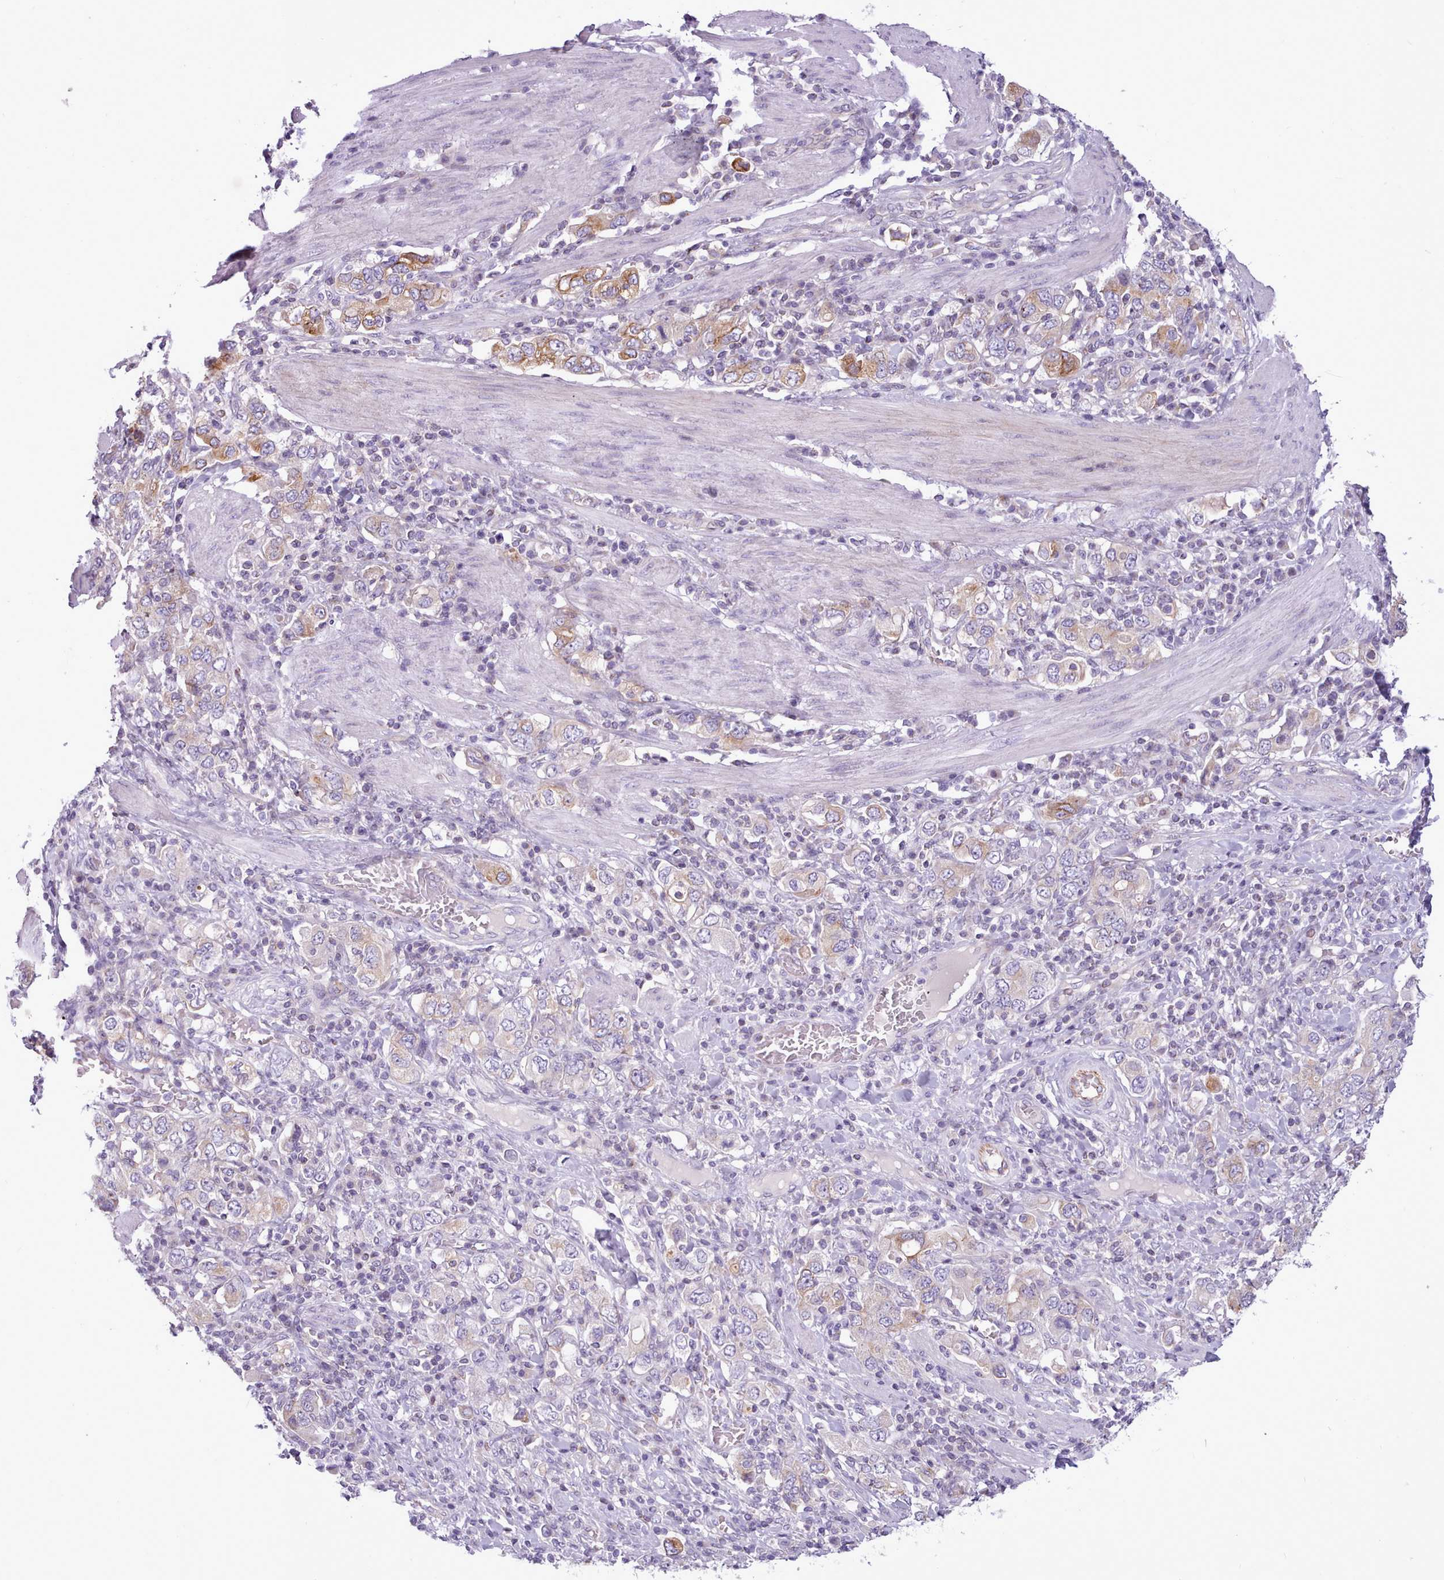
{"staining": {"intensity": "moderate", "quantity": "25%-75%", "location": "cytoplasmic/membranous"}, "tissue": "stomach cancer", "cell_type": "Tumor cells", "image_type": "cancer", "snomed": [{"axis": "morphology", "description": "Adenocarcinoma, NOS"}, {"axis": "topography", "description": "Stomach, upper"}, {"axis": "topography", "description": "Stomach"}], "caption": "The micrograph shows immunohistochemical staining of stomach cancer (adenocarcinoma). There is moderate cytoplasmic/membranous expression is appreciated in approximately 25%-75% of tumor cells.", "gene": "CYP2A13", "patient": {"sex": "male", "age": 62}}